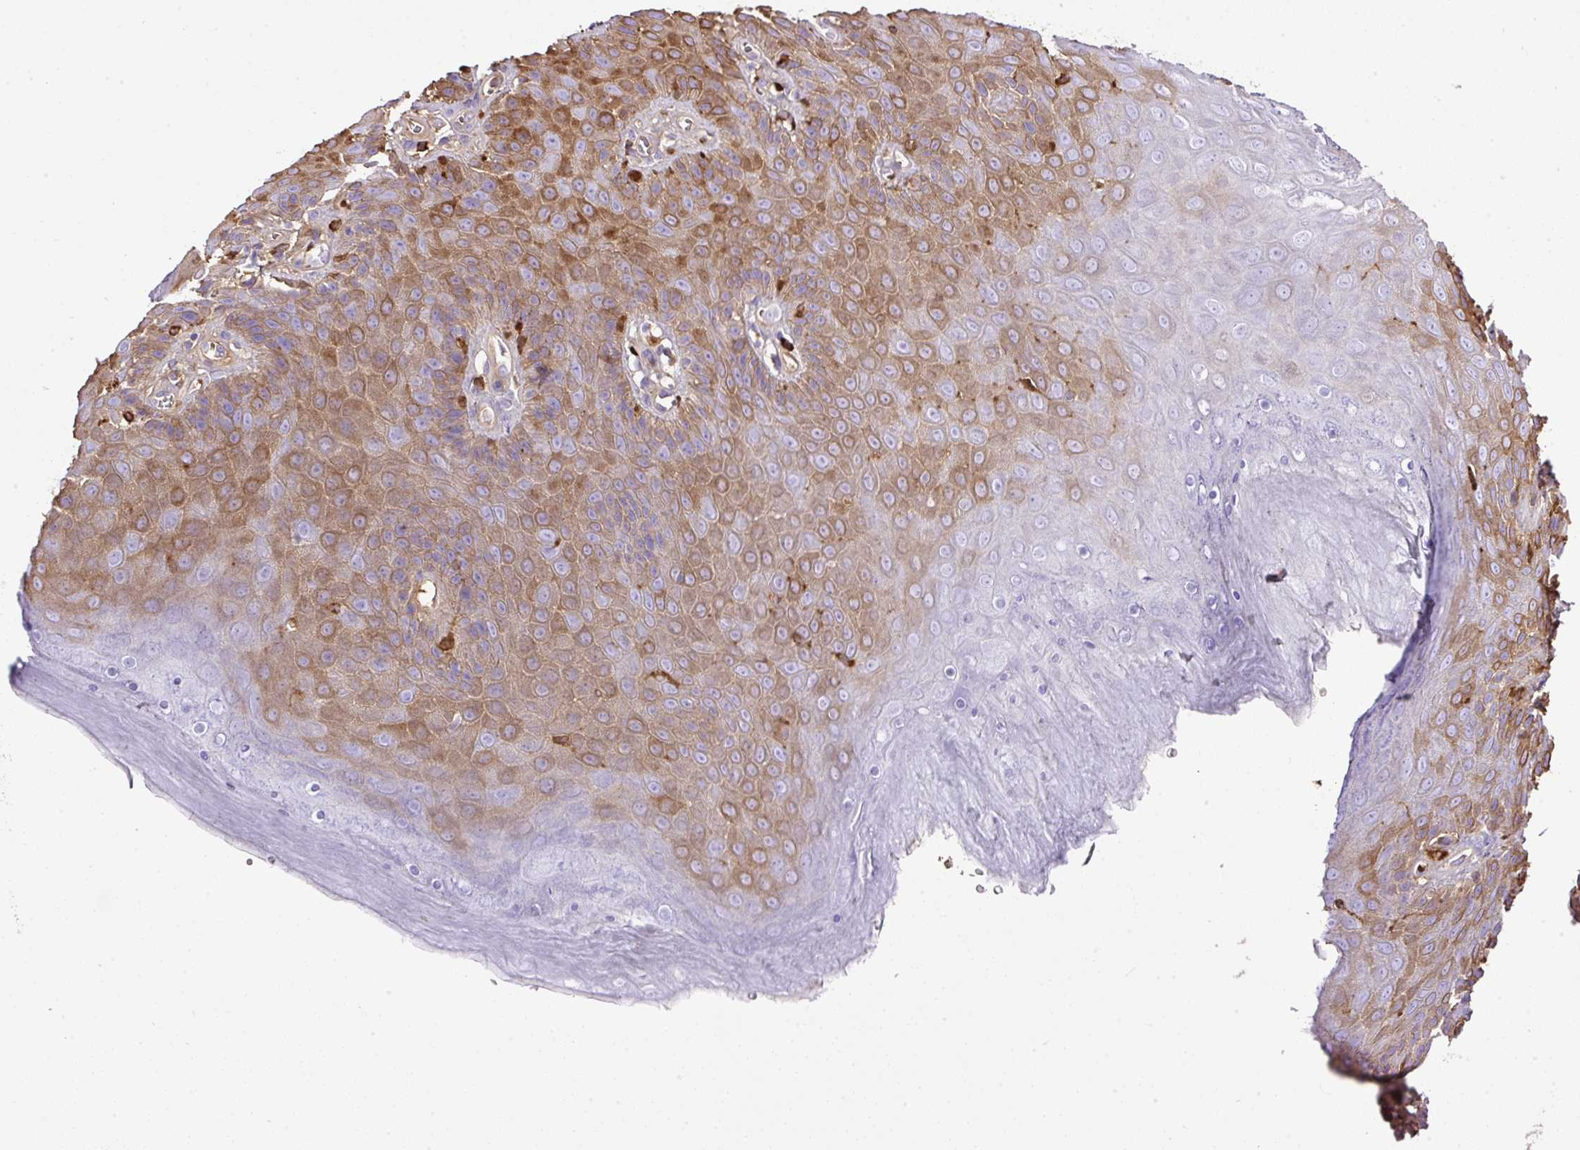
{"staining": {"intensity": "moderate", "quantity": "25%-75%", "location": "cytoplasmic/membranous"}, "tissue": "skin", "cell_type": "Epidermal cells", "image_type": "normal", "snomed": [{"axis": "morphology", "description": "Normal tissue, NOS"}, {"axis": "topography", "description": "Anal"}, {"axis": "topography", "description": "Peripheral nerve tissue"}], "caption": "Skin stained with immunohistochemistry demonstrates moderate cytoplasmic/membranous expression in approximately 25%-75% of epidermal cells. (IHC, brightfield microscopy, high magnification).", "gene": "CLEC3B", "patient": {"sex": "male", "age": 53}}